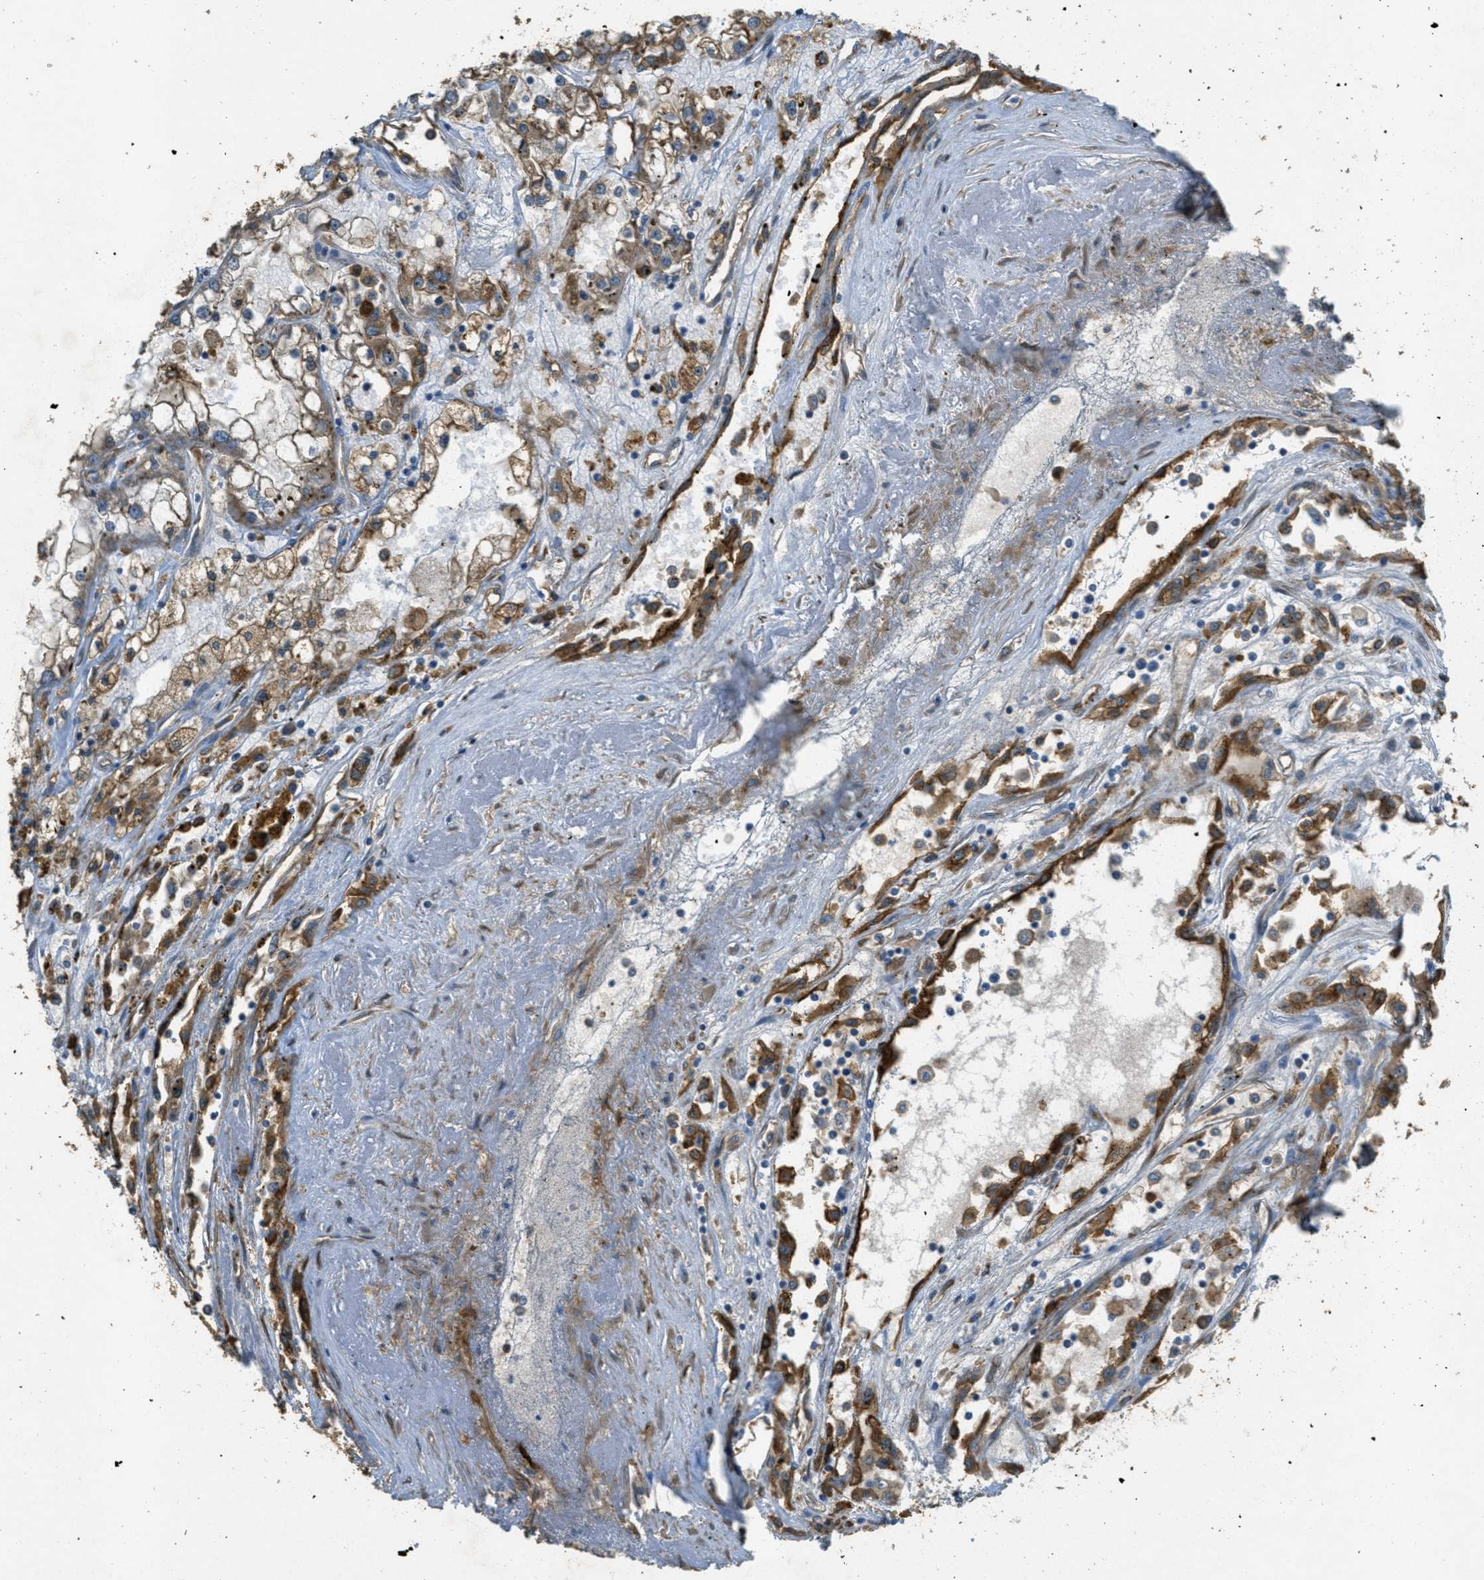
{"staining": {"intensity": "moderate", "quantity": ">75%", "location": "cytoplasmic/membranous"}, "tissue": "renal cancer", "cell_type": "Tumor cells", "image_type": "cancer", "snomed": [{"axis": "morphology", "description": "Adenocarcinoma, NOS"}, {"axis": "topography", "description": "Kidney"}], "caption": "High-power microscopy captured an IHC image of renal cancer (adenocarcinoma), revealing moderate cytoplasmic/membranous staining in approximately >75% of tumor cells.", "gene": "OSMR", "patient": {"sex": "female", "age": 52}}